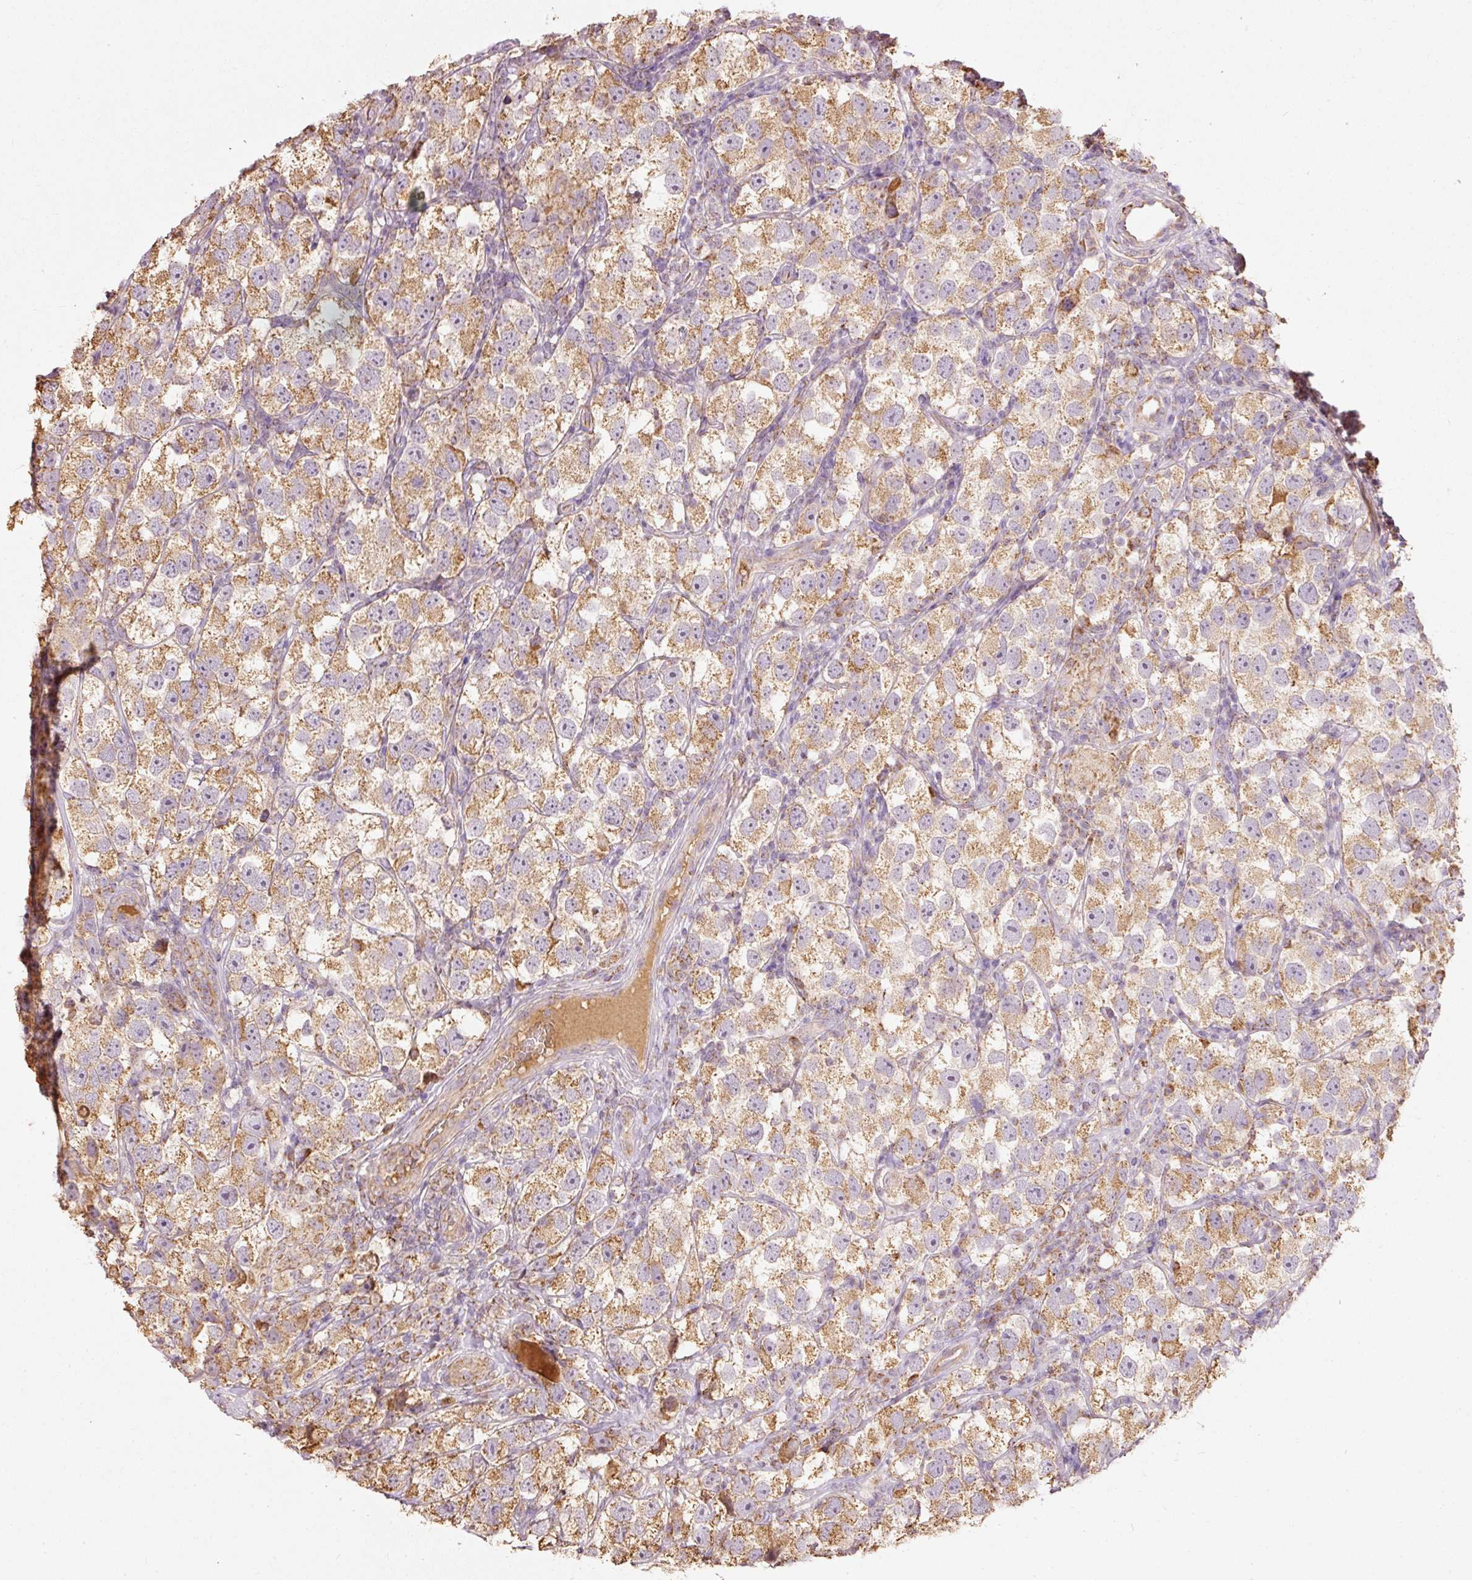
{"staining": {"intensity": "moderate", "quantity": ">75%", "location": "cytoplasmic/membranous"}, "tissue": "testis cancer", "cell_type": "Tumor cells", "image_type": "cancer", "snomed": [{"axis": "morphology", "description": "Seminoma, NOS"}, {"axis": "topography", "description": "Testis"}], "caption": "Protein expression analysis of human testis cancer (seminoma) reveals moderate cytoplasmic/membranous positivity in approximately >75% of tumor cells. (DAB IHC, brown staining for protein, blue staining for nuclei).", "gene": "PSENEN", "patient": {"sex": "male", "age": 26}}